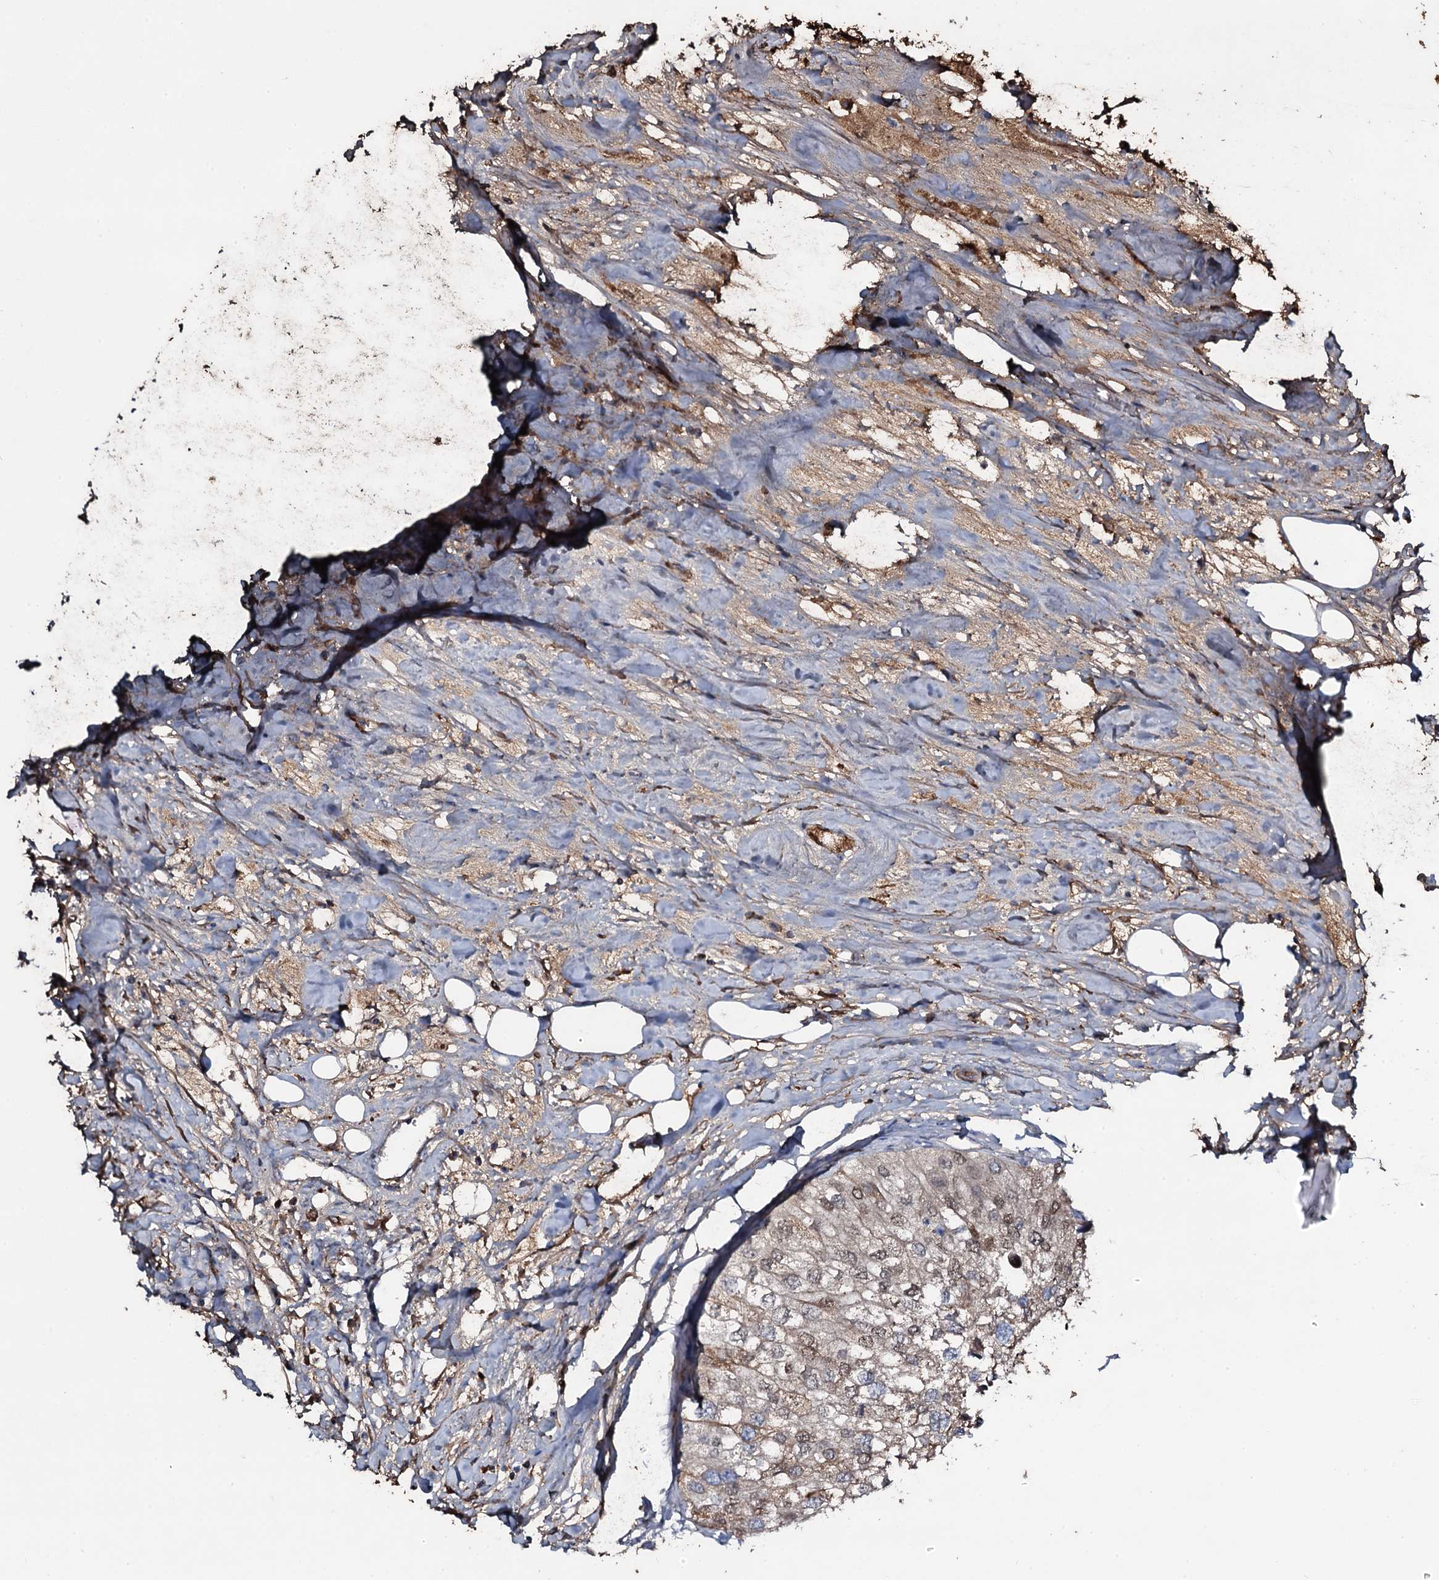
{"staining": {"intensity": "moderate", "quantity": "25%-75%", "location": "cytoplasmic/membranous,nuclear"}, "tissue": "urothelial cancer", "cell_type": "Tumor cells", "image_type": "cancer", "snomed": [{"axis": "morphology", "description": "Urothelial carcinoma, High grade"}, {"axis": "topography", "description": "Urinary bladder"}], "caption": "Immunohistochemistry (IHC) of urothelial cancer reveals medium levels of moderate cytoplasmic/membranous and nuclear staining in approximately 25%-75% of tumor cells.", "gene": "EDN1", "patient": {"sex": "male", "age": 64}}